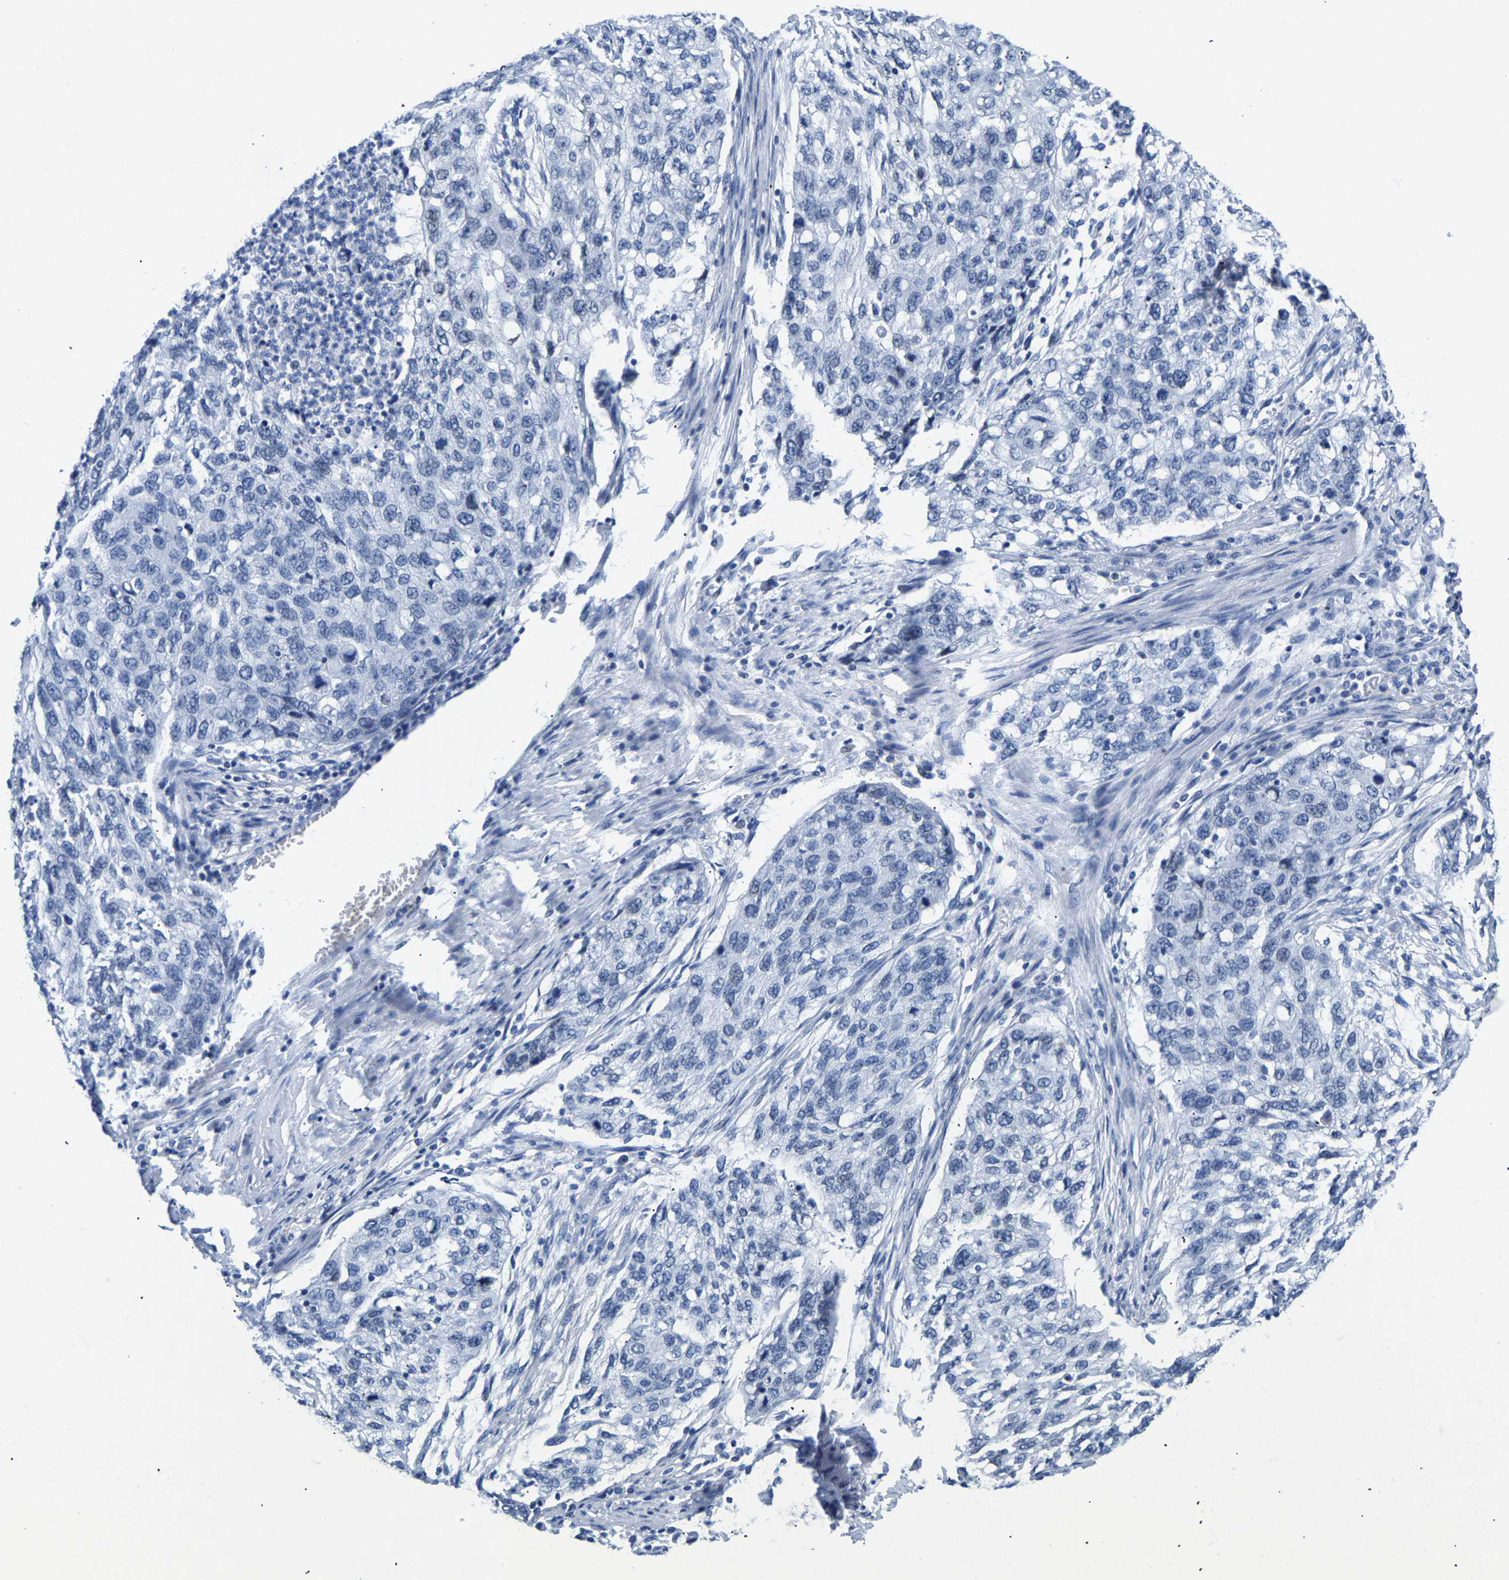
{"staining": {"intensity": "negative", "quantity": "none", "location": "none"}, "tissue": "lung cancer", "cell_type": "Tumor cells", "image_type": "cancer", "snomed": [{"axis": "morphology", "description": "Squamous cell carcinoma, NOS"}, {"axis": "topography", "description": "Lung"}], "caption": "Histopathology image shows no significant protein staining in tumor cells of lung cancer.", "gene": "UPK3A", "patient": {"sex": "female", "age": 63}}